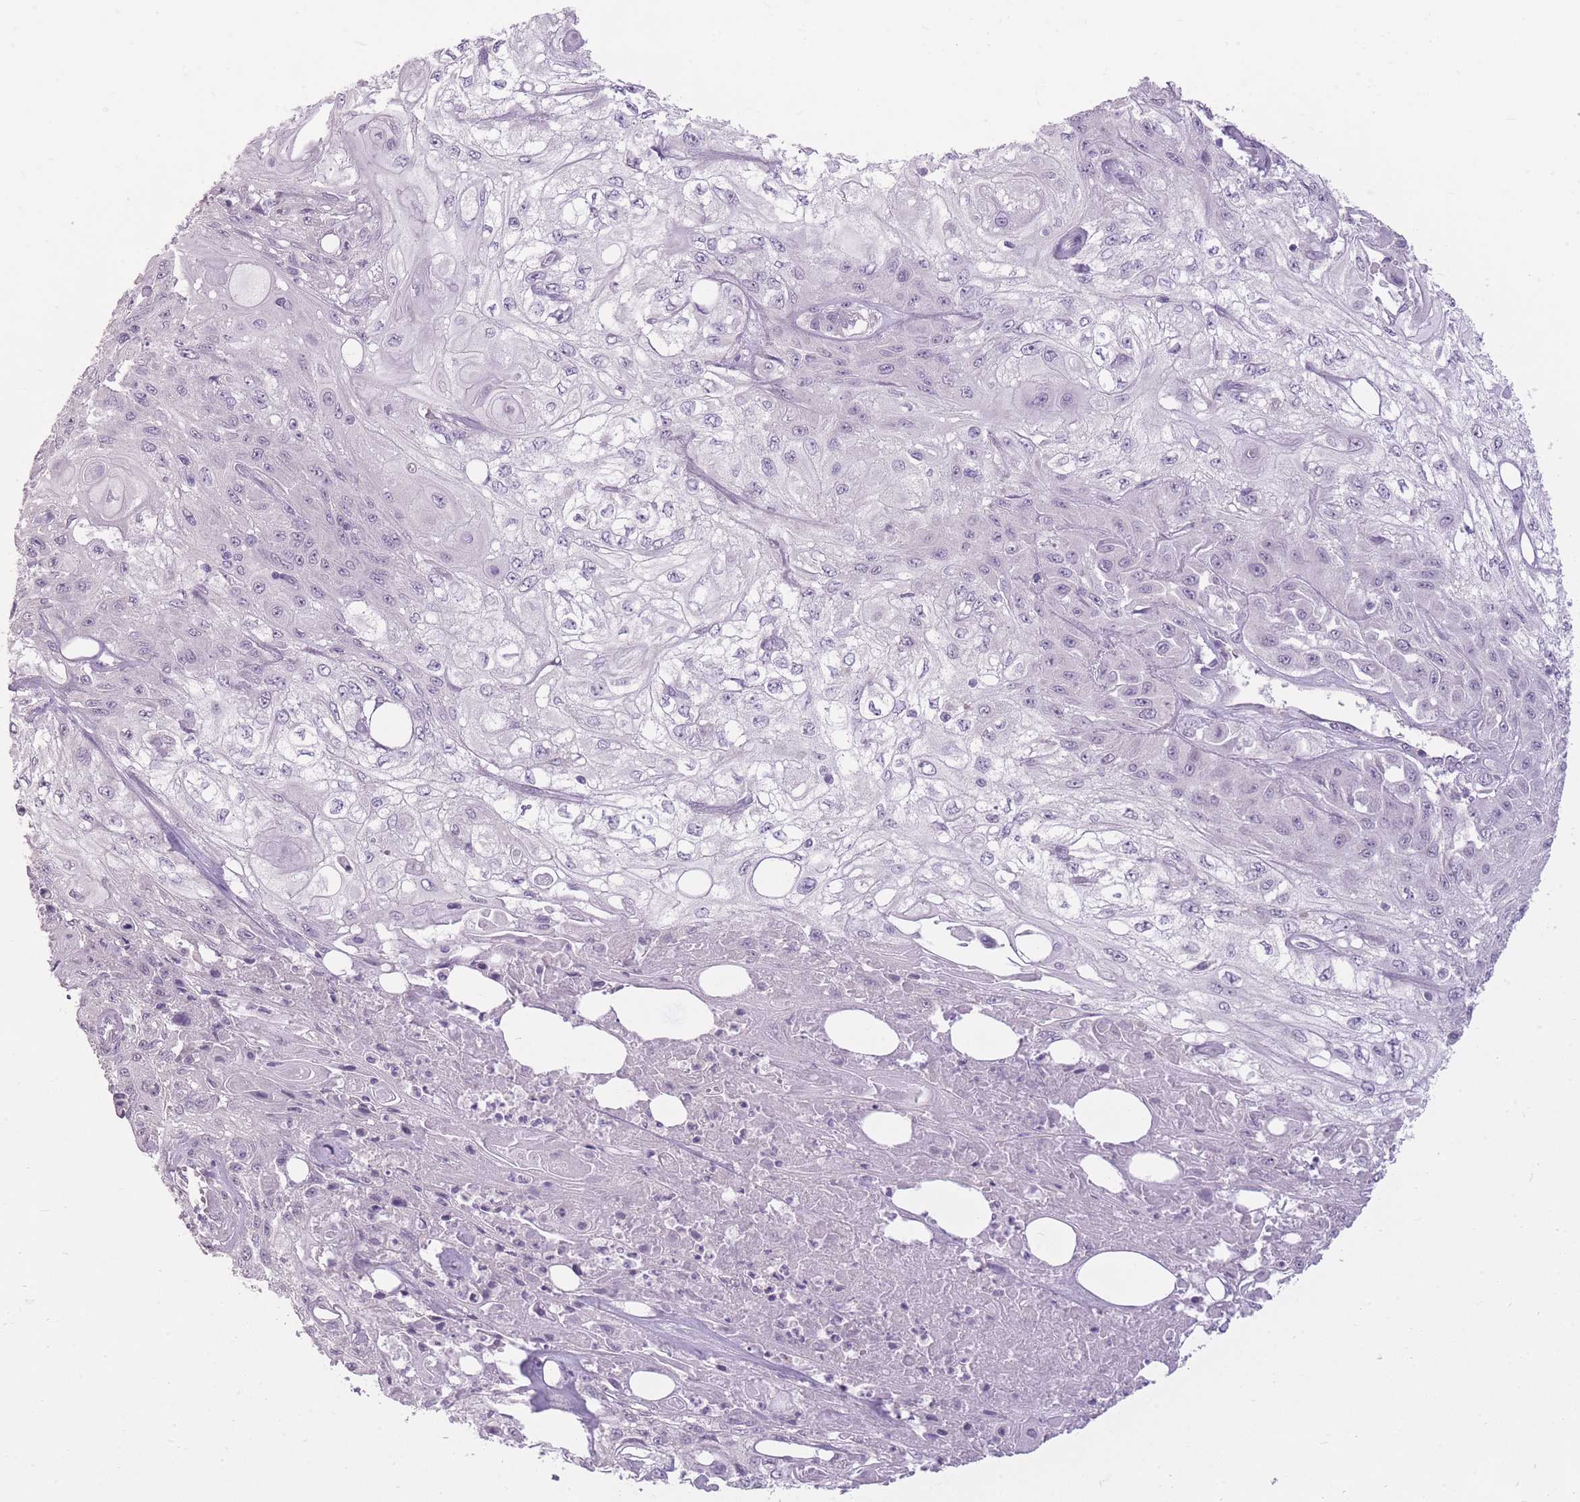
{"staining": {"intensity": "negative", "quantity": "none", "location": "none"}, "tissue": "skin cancer", "cell_type": "Tumor cells", "image_type": "cancer", "snomed": [{"axis": "morphology", "description": "Squamous cell carcinoma, NOS"}, {"axis": "morphology", "description": "Squamous cell carcinoma, metastatic, NOS"}, {"axis": "topography", "description": "Skin"}, {"axis": "topography", "description": "Lymph node"}], "caption": "The micrograph displays no staining of tumor cells in skin cancer.", "gene": "ZBTB24", "patient": {"sex": "male", "age": 75}}